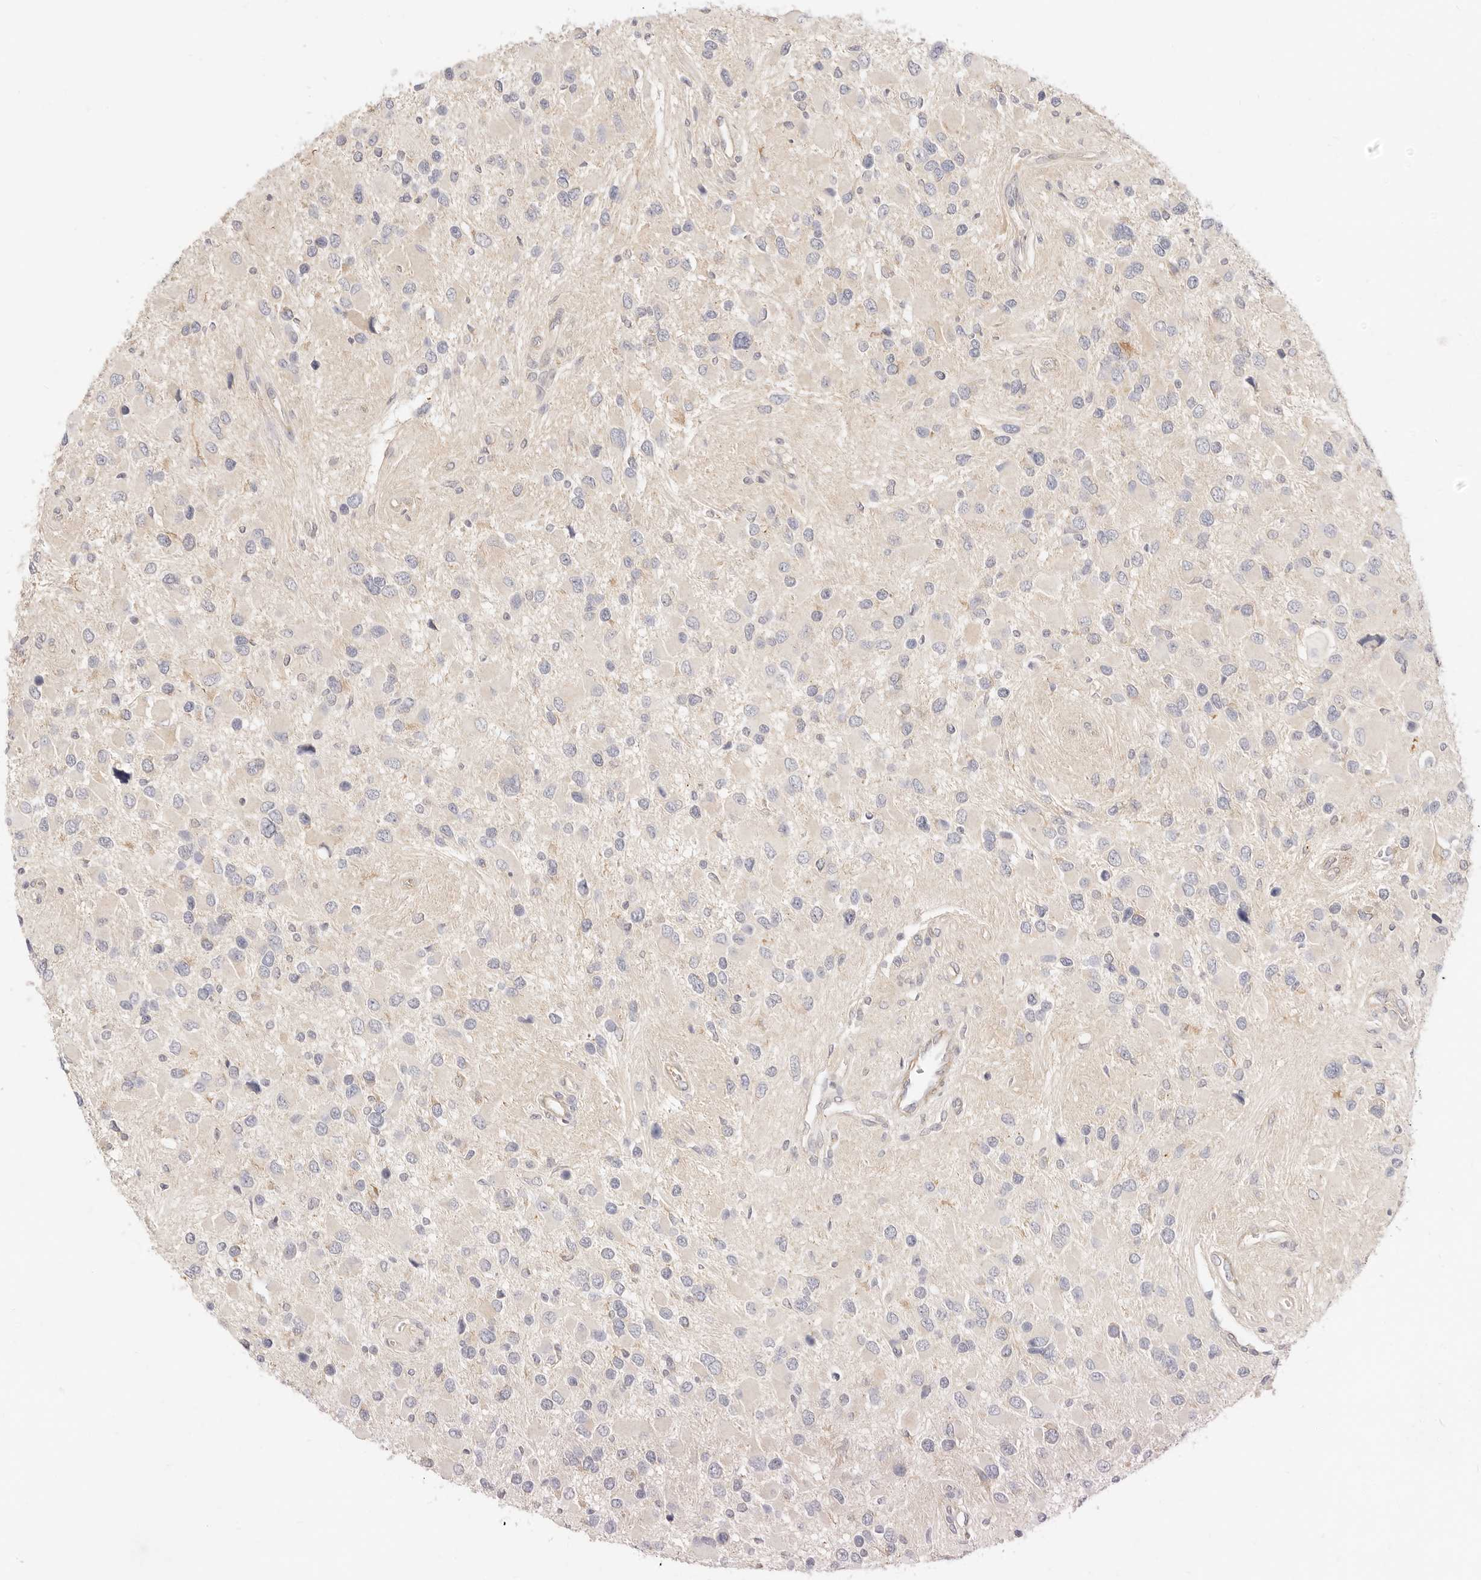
{"staining": {"intensity": "negative", "quantity": "none", "location": "none"}, "tissue": "glioma", "cell_type": "Tumor cells", "image_type": "cancer", "snomed": [{"axis": "morphology", "description": "Glioma, malignant, High grade"}, {"axis": "topography", "description": "Brain"}], "caption": "DAB (3,3'-diaminobenzidine) immunohistochemical staining of human glioma shows no significant expression in tumor cells. (Stains: DAB (3,3'-diaminobenzidine) immunohistochemistry (IHC) with hematoxylin counter stain, Microscopy: brightfield microscopy at high magnification).", "gene": "UBXN10", "patient": {"sex": "male", "age": 53}}